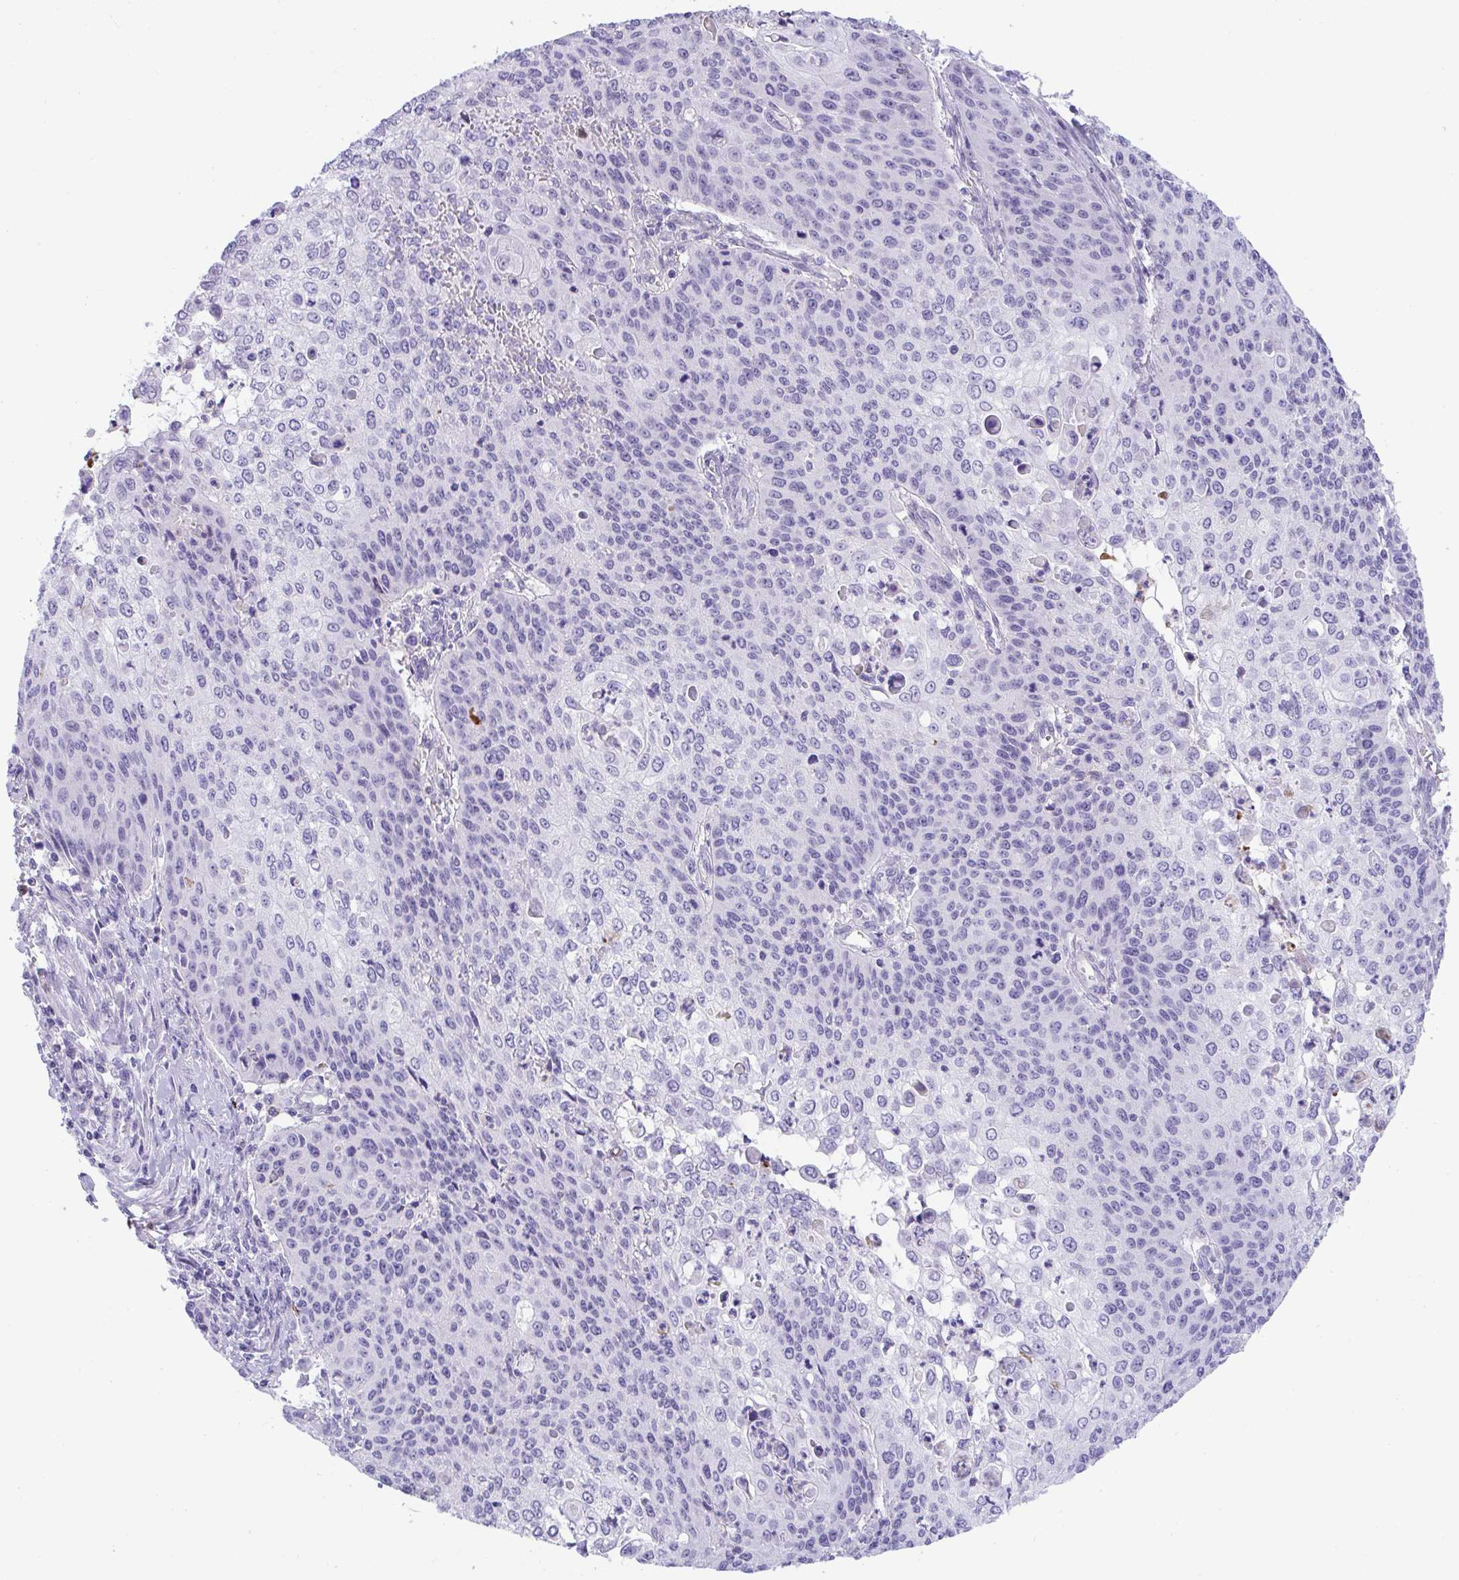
{"staining": {"intensity": "negative", "quantity": "none", "location": "none"}, "tissue": "cervical cancer", "cell_type": "Tumor cells", "image_type": "cancer", "snomed": [{"axis": "morphology", "description": "Squamous cell carcinoma, NOS"}, {"axis": "topography", "description": "Cervix"}], "caption": "Photomicrograph shows no significant protein positivity in tumor cells of cervical squamous cell carcinoma.", "gene": "KMT2E", "patient": {"sex": "female", "age": 65}}